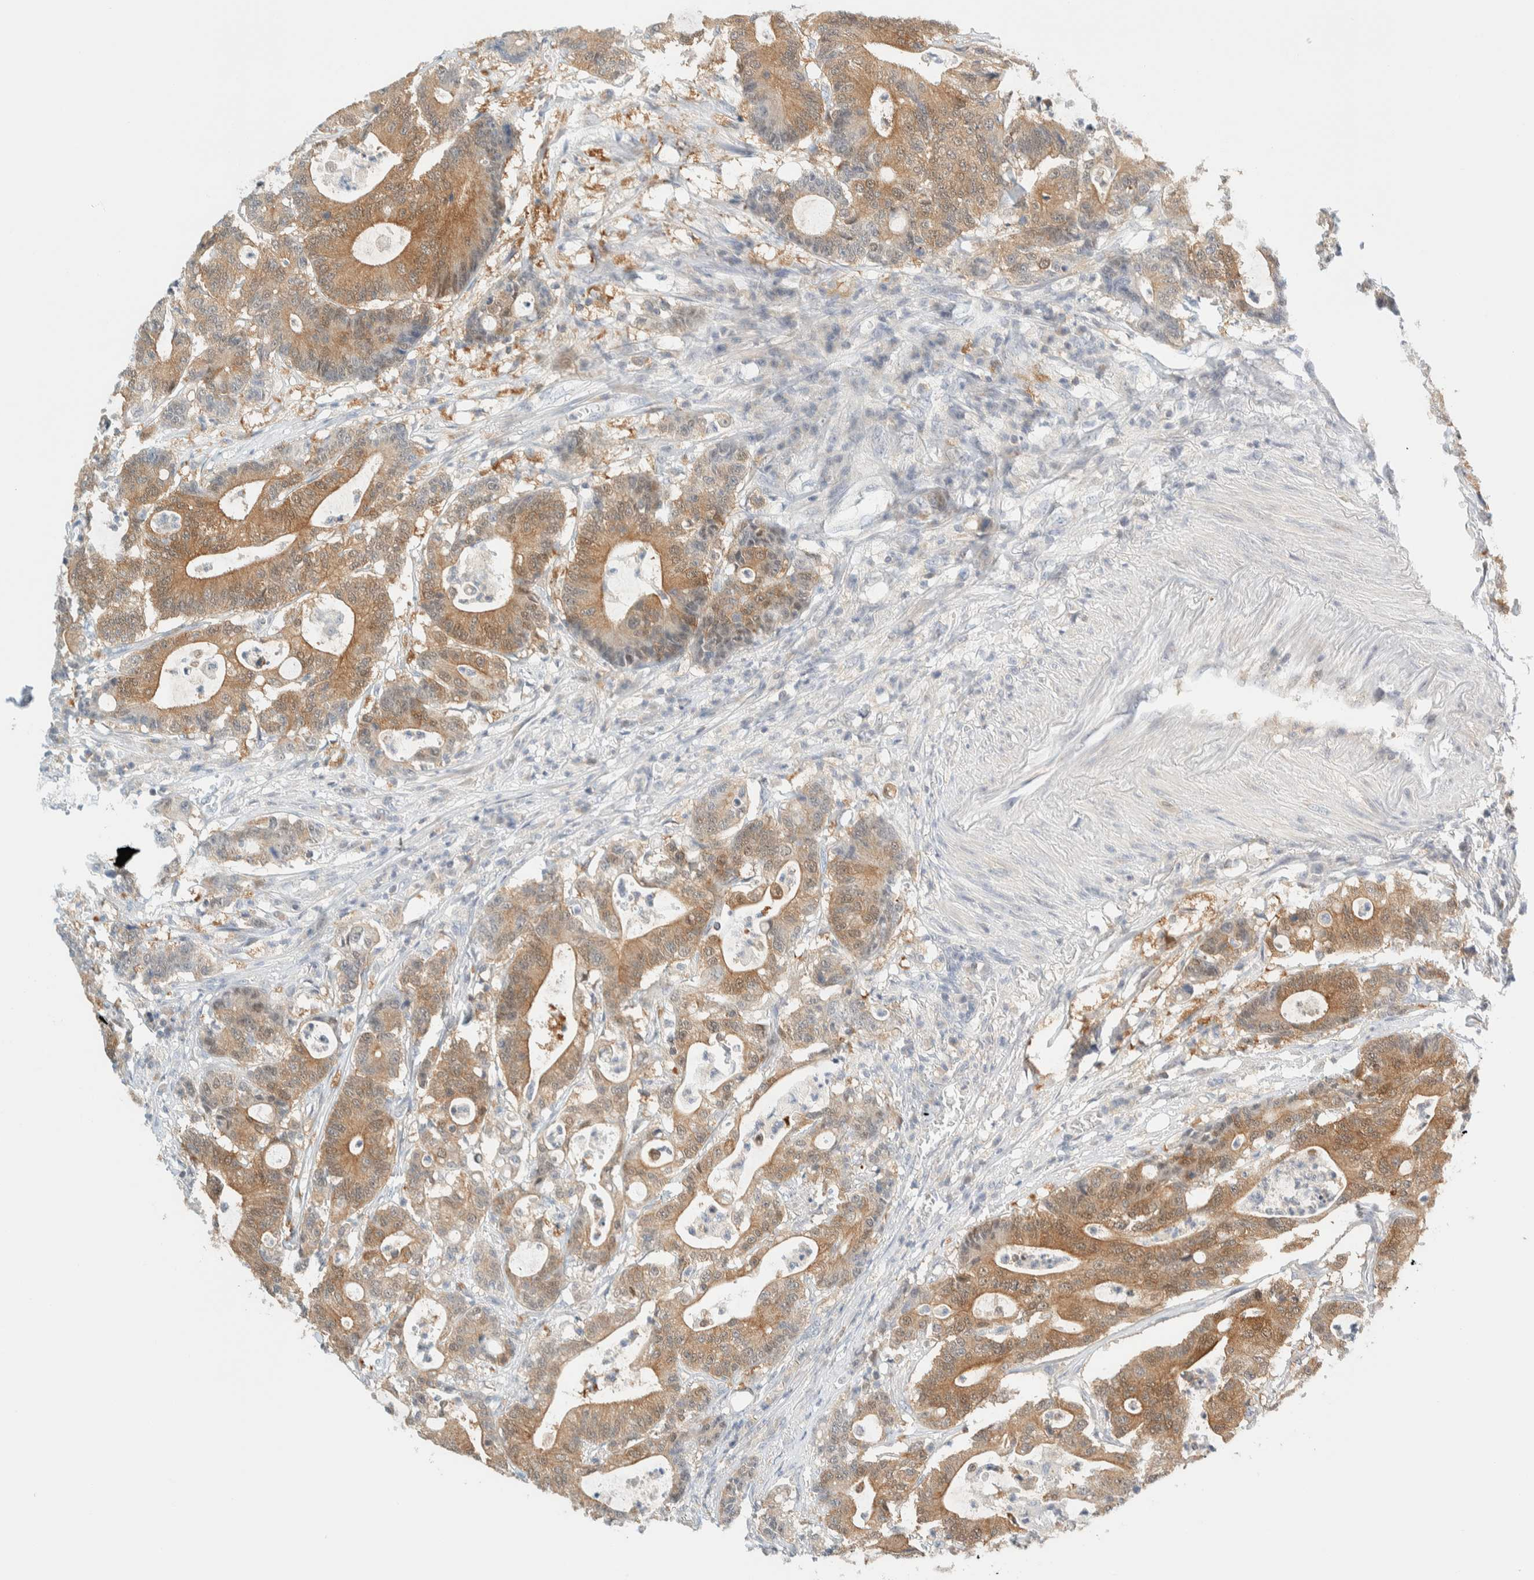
{"staining": {"intensity": "moderate", "quantity": ">75%", "location": "cytoplasmic/membranous"}, "tissue": "colorectal cancer", "cell_type": "Tumor cells", "image_type": "cancer", "snomed": [{"axis": "morphology", "description": "Adenocarcinoma, NOS"}, {"axis": "topography", "description": "Colon"}], "caption": "Protein expression analysis of colorectal cancer (adenocarcinoma) exhibits moderate cytoplasmic/membranous expression in about >75% of tumor cells.", "gene": "PCYT2", "patient": {"sex": "female", "age": 84}}